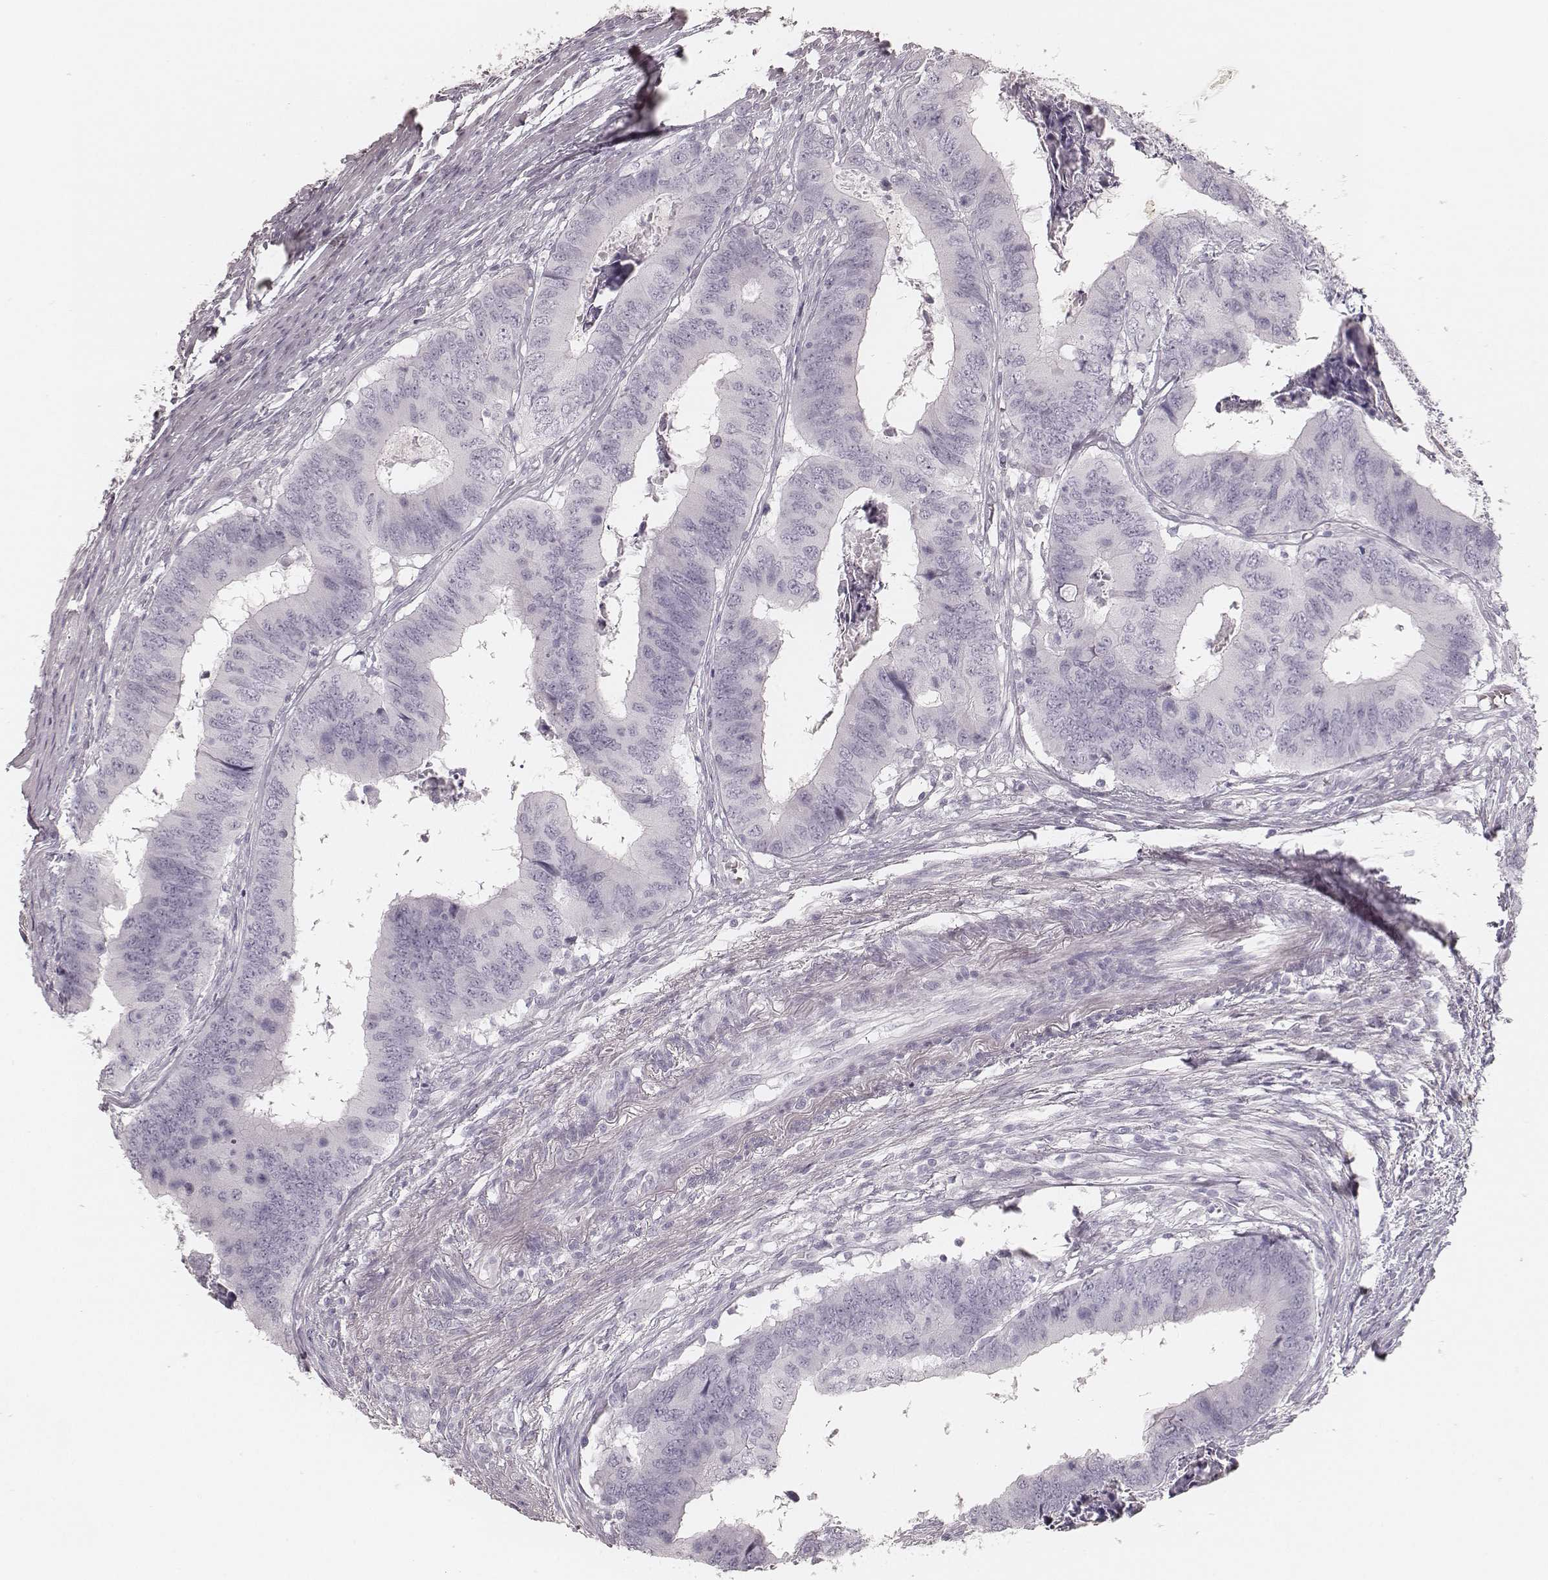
{"staining": {"intensity": "negative", "quantity": "none", "location": "none"}, "tissue": "colorectal cancer", "cell_type": "Tumor cells", "image_type": "cancer", "snomed": [{"axis": "morphology", "description": "Adenocarcinoma, NOS"}, {"axis": "topography", "description": "Colon"}], "caption": "This is a histopathology image of immunohistochemistry staining of colorectal adenocarcinoma, which shows no expression in tumor cells. (DAB (3,3'-diaminobenzidine) immunohistochemistry (IHC) visualized using brightfield microscopy, high magnification).", "gene": "KRT82", "patient": {"sex": "male", "age": 53}}